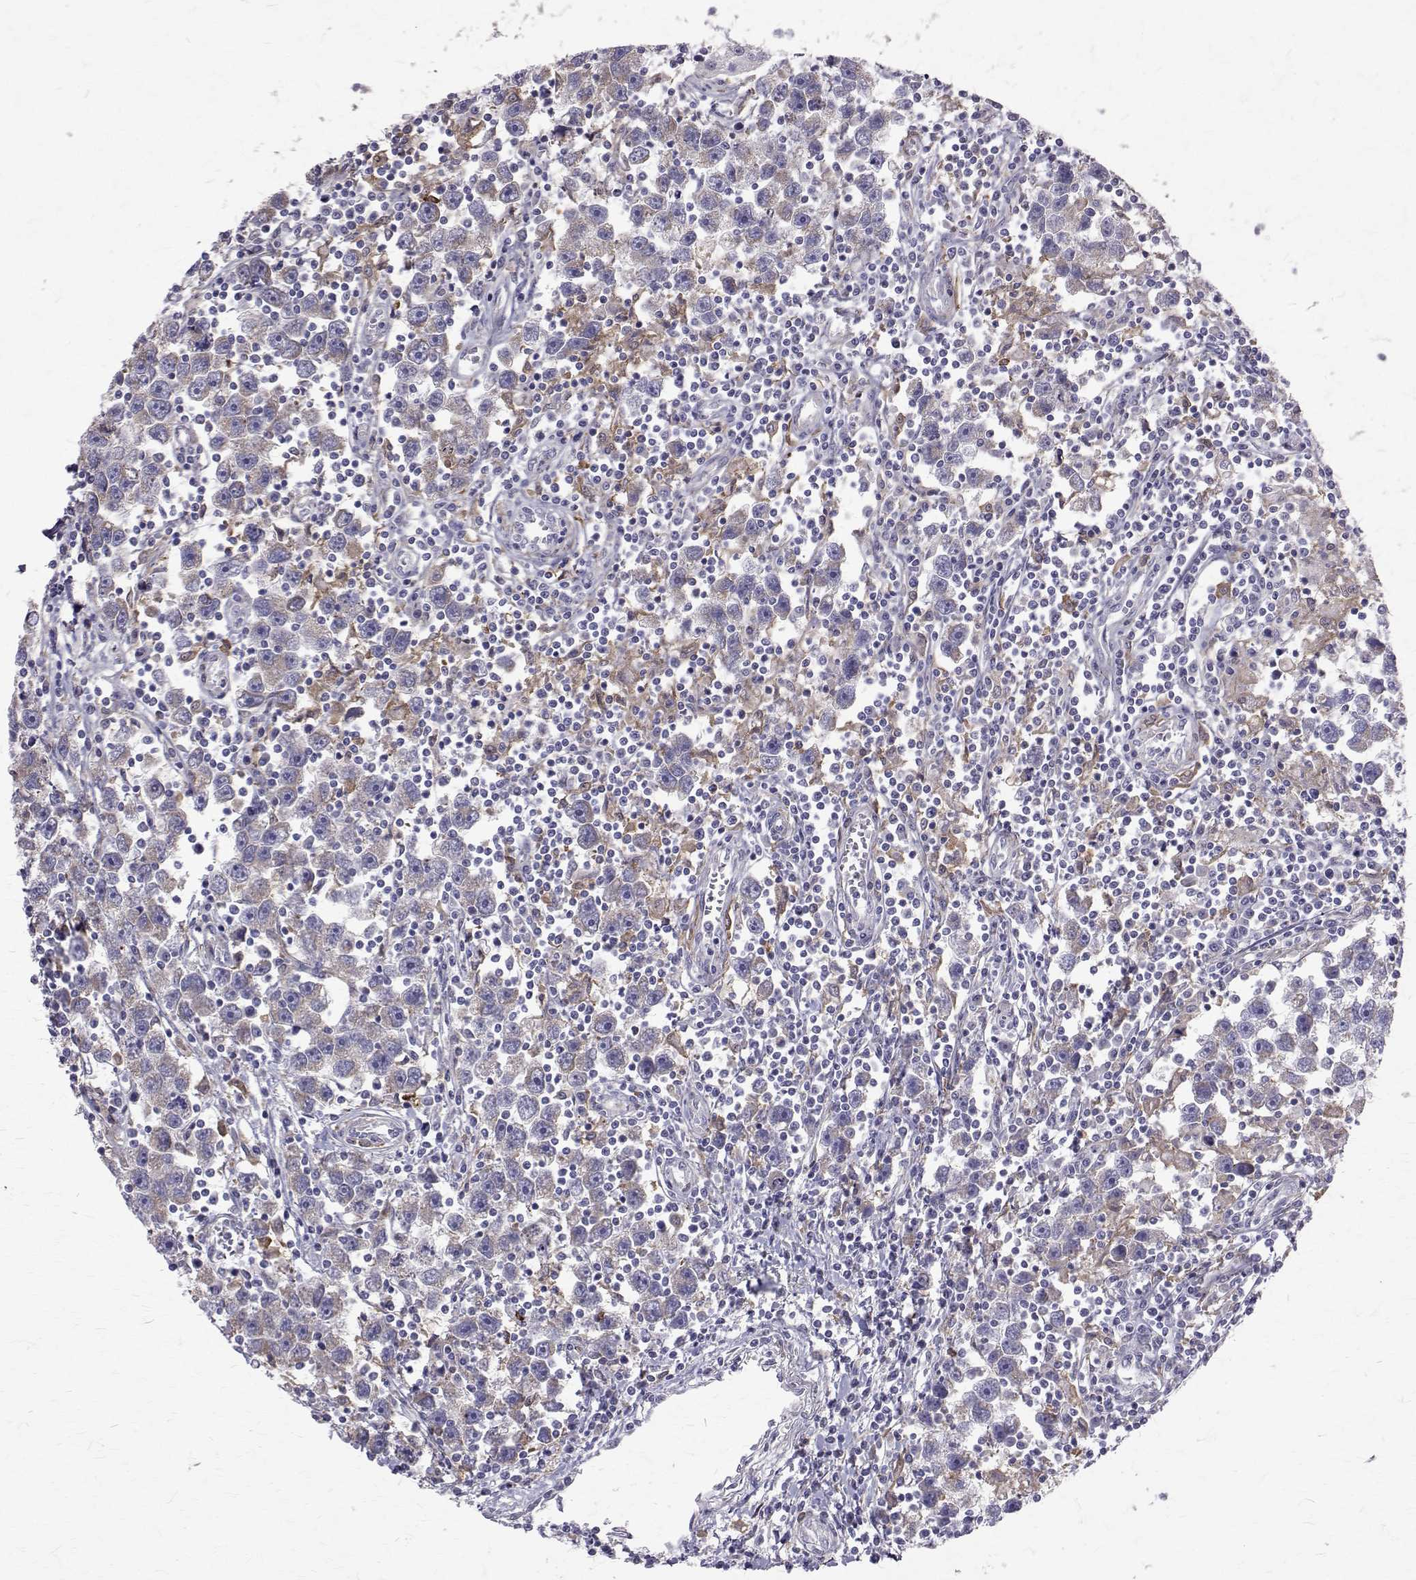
{"staining": {"intensity": "negative", "quantity": "none", "location": "none"}, "tissue": "testis cancer", "cell_type": "Tumor cells", "image_type": "cancer", "snomed": [{"axis": "morphology", "description": "Seminoma, NOS"}, {"axis": "topography", "description": "Testis"}], "caption": "Immunohistochemical staining of human testis cancer displays no significant staining in tumor cells.", "gene": "CCDC89", "patient": {"sex": "male", "age": 30}}